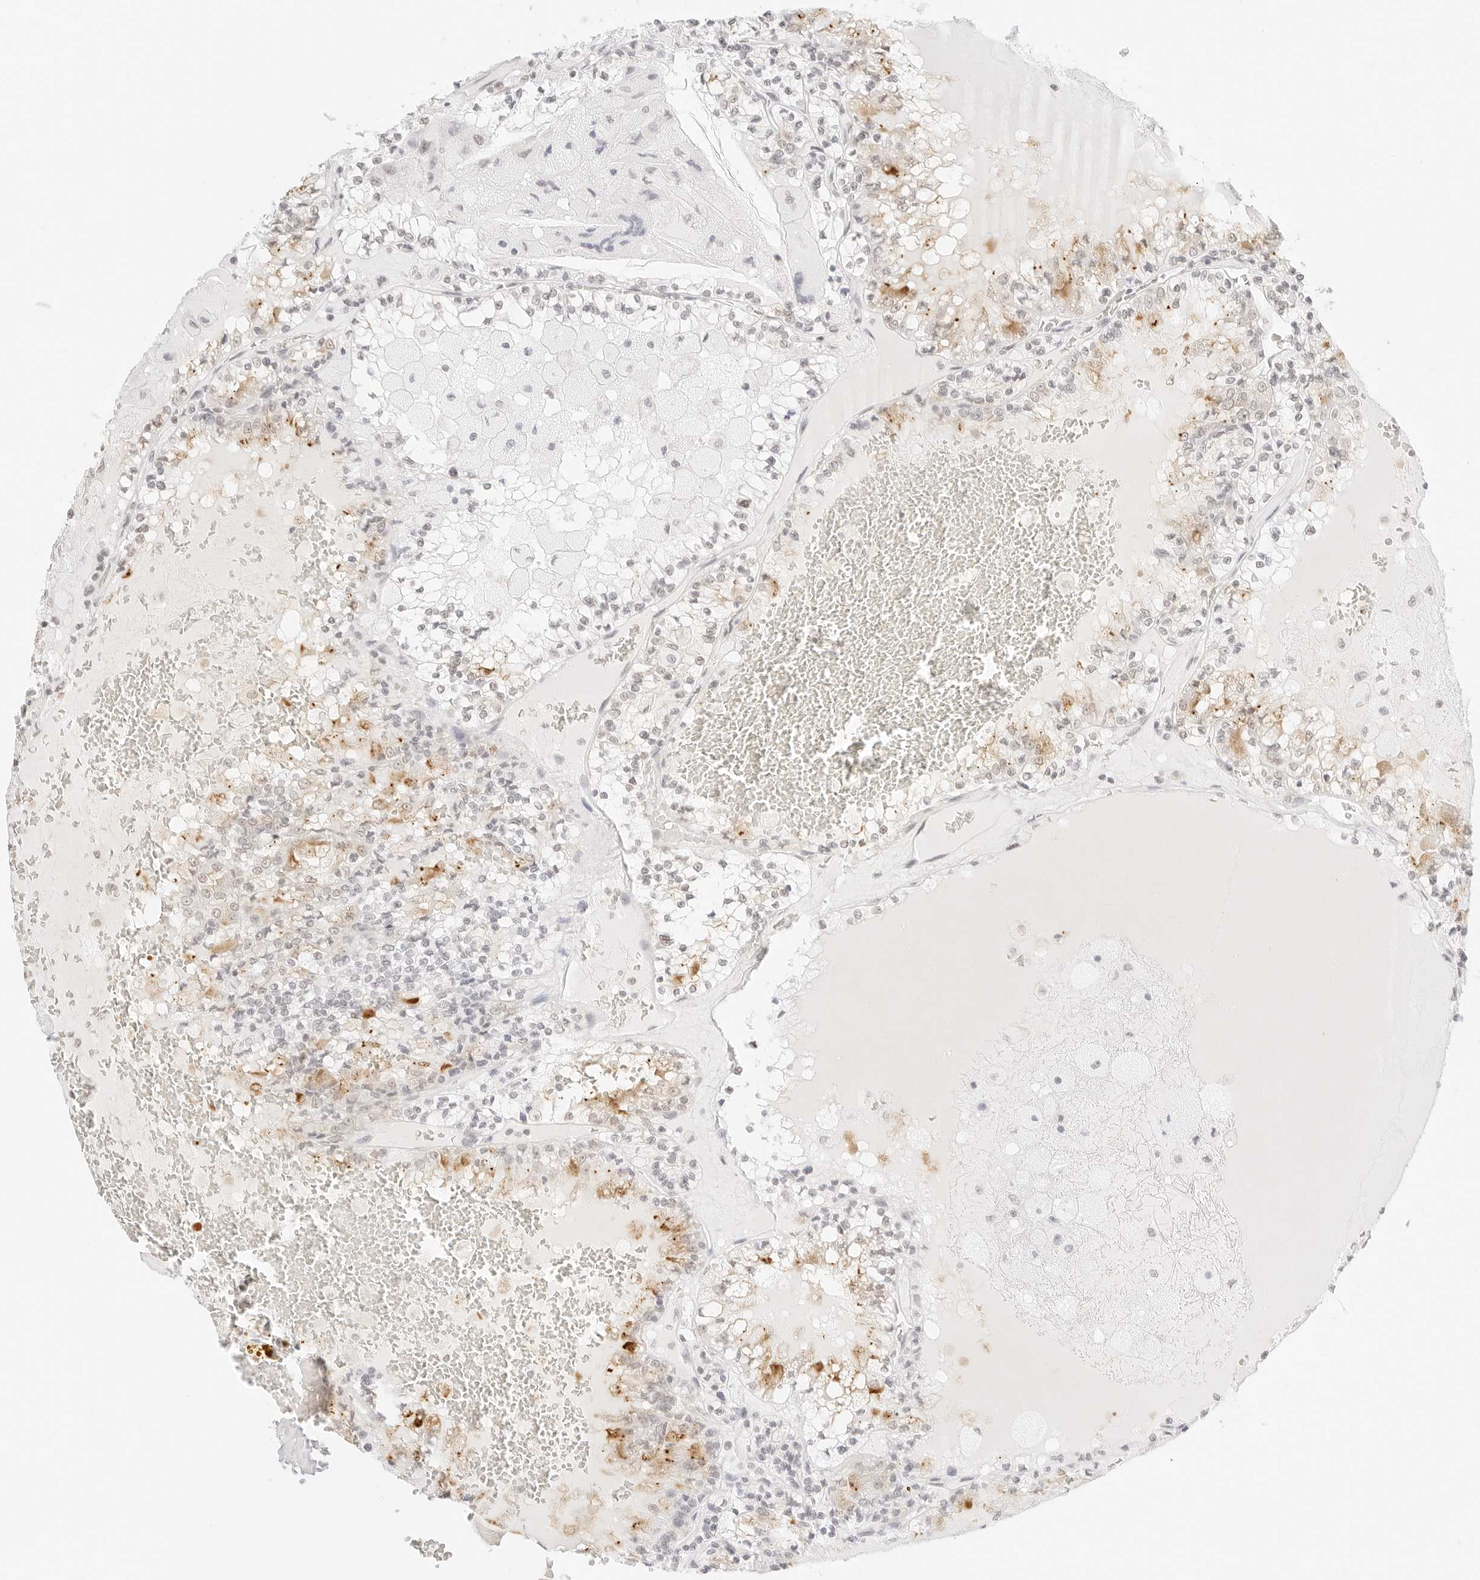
{"staining": {"intensity": "moderate", "quantity": "25%-75%", "location": "cytoplasmic/membranous"}, "tissue": "renal cancer", "cell_type": "Tumor cells", "image_type": "cancer", "snomed": [{"axis": "morphology", "description": "Adenocarcinoma, NOS"}, {"axis": "topography", "description": "Kidney"}], "caption": "Renal adenocarcinoma stained with DAB immunohistochemistry (IHC) reveals medium levels of moderate cytoplasmic/membranous positivity in approximately 25%-75% of tumor cells.", "gene": "FBLN5", "patient": {"sex": "female", "age": 56}}